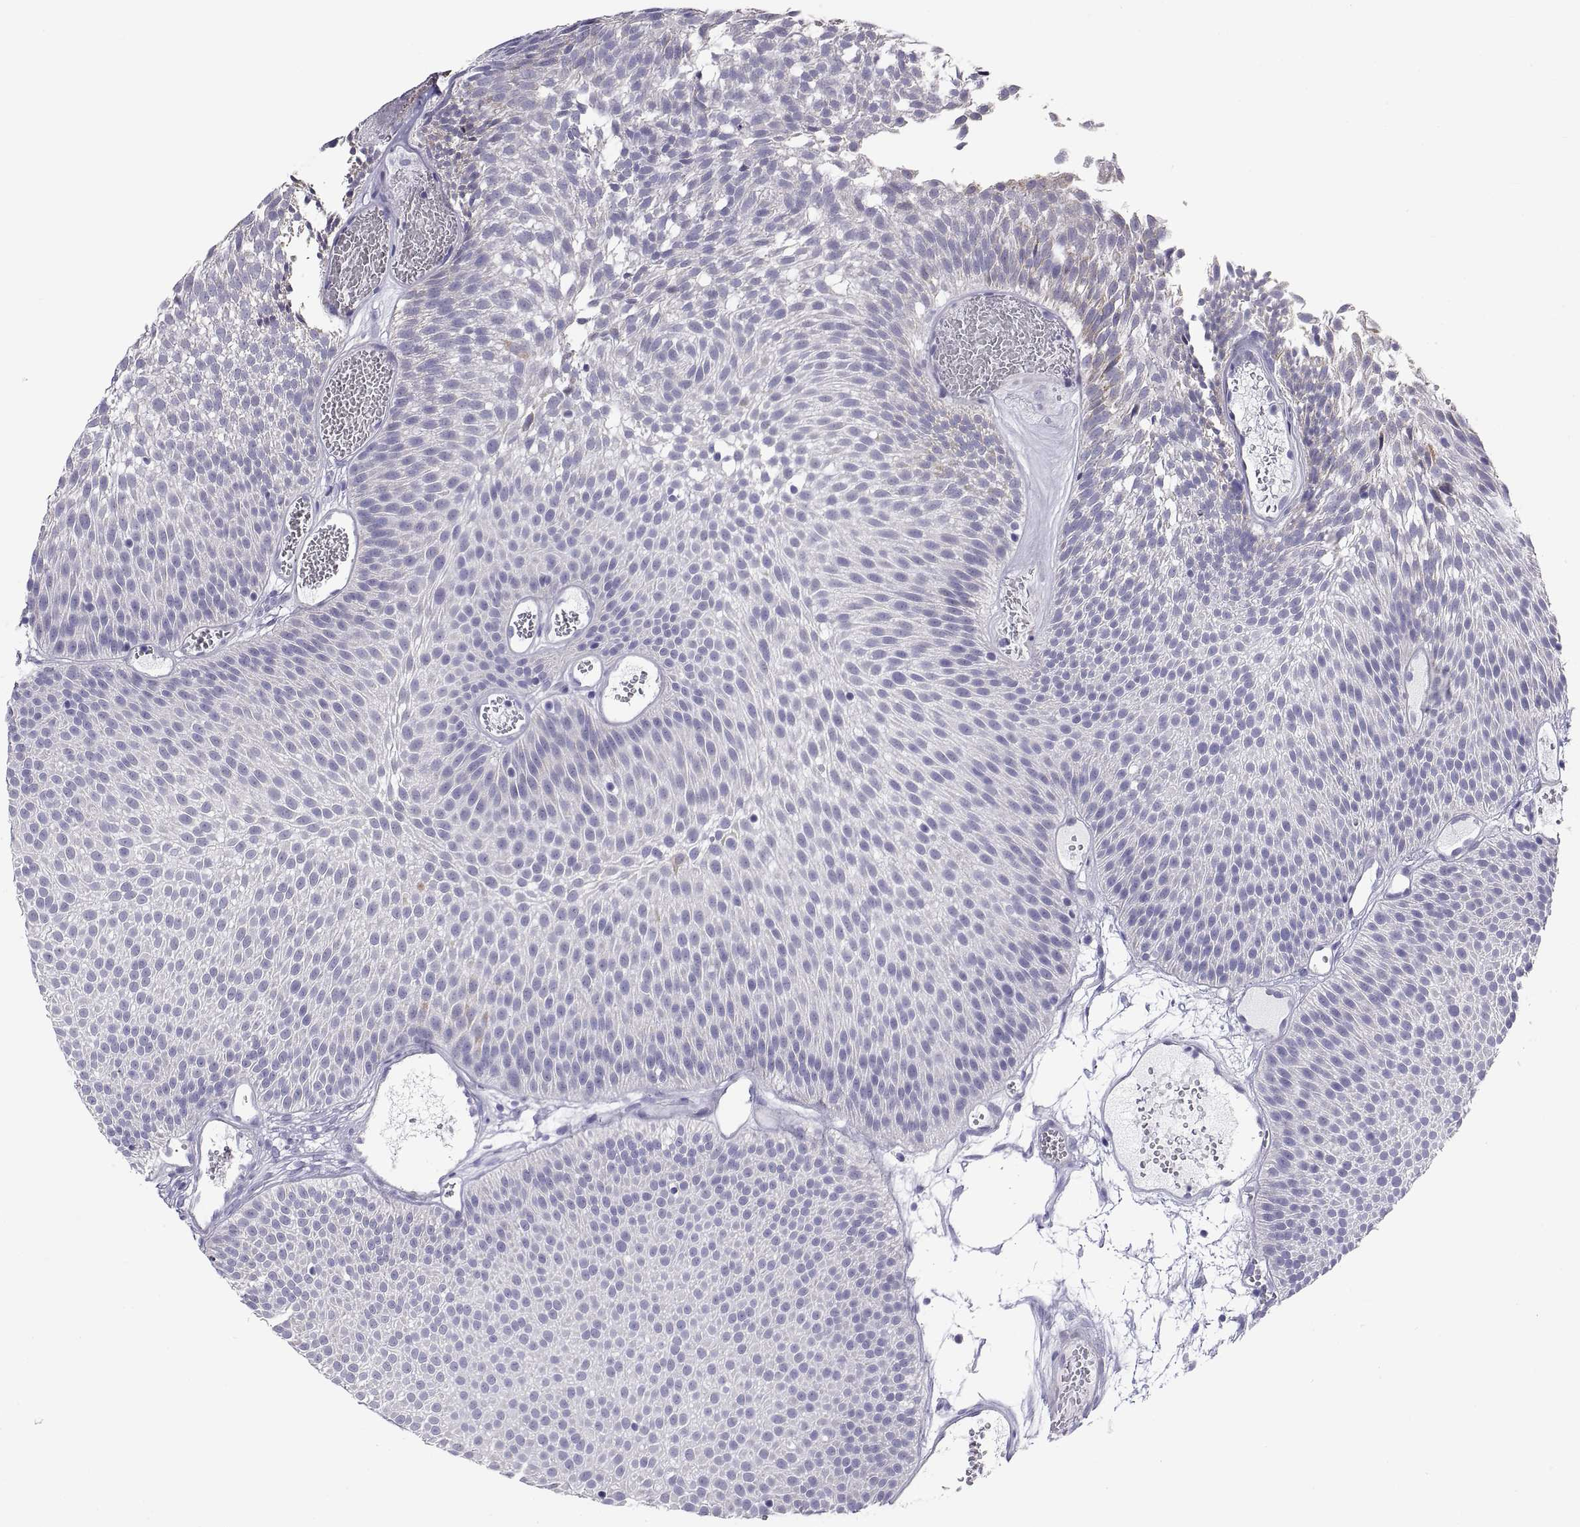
{"staining": {"intensity": "negative", "quantity": "none", "location": "none"}, "tissue": "urothelial cancer", "cell_type": "Tumor cells", "image_type": "cancer", "snomed": [{"axis": "morphology", "description": "Urothelial carcinoma, Low grade"}, {"axis": "topography", "description": "Urinary bladder"}], "caption": "IHC image of neoplastic tissue: human urothelial carcinoma (low-grade) stained with DAB (3,3'-diaminobenzidine) demonstrates no significant protein expression in tumor cells. (Brightfield microscopy of DAB (3,3'-diaminobenzidine) immunohistochemistry (IHC) at high magnification).", "gene": "FAM170A", "patient": {"sex": "male", "age": 52}}